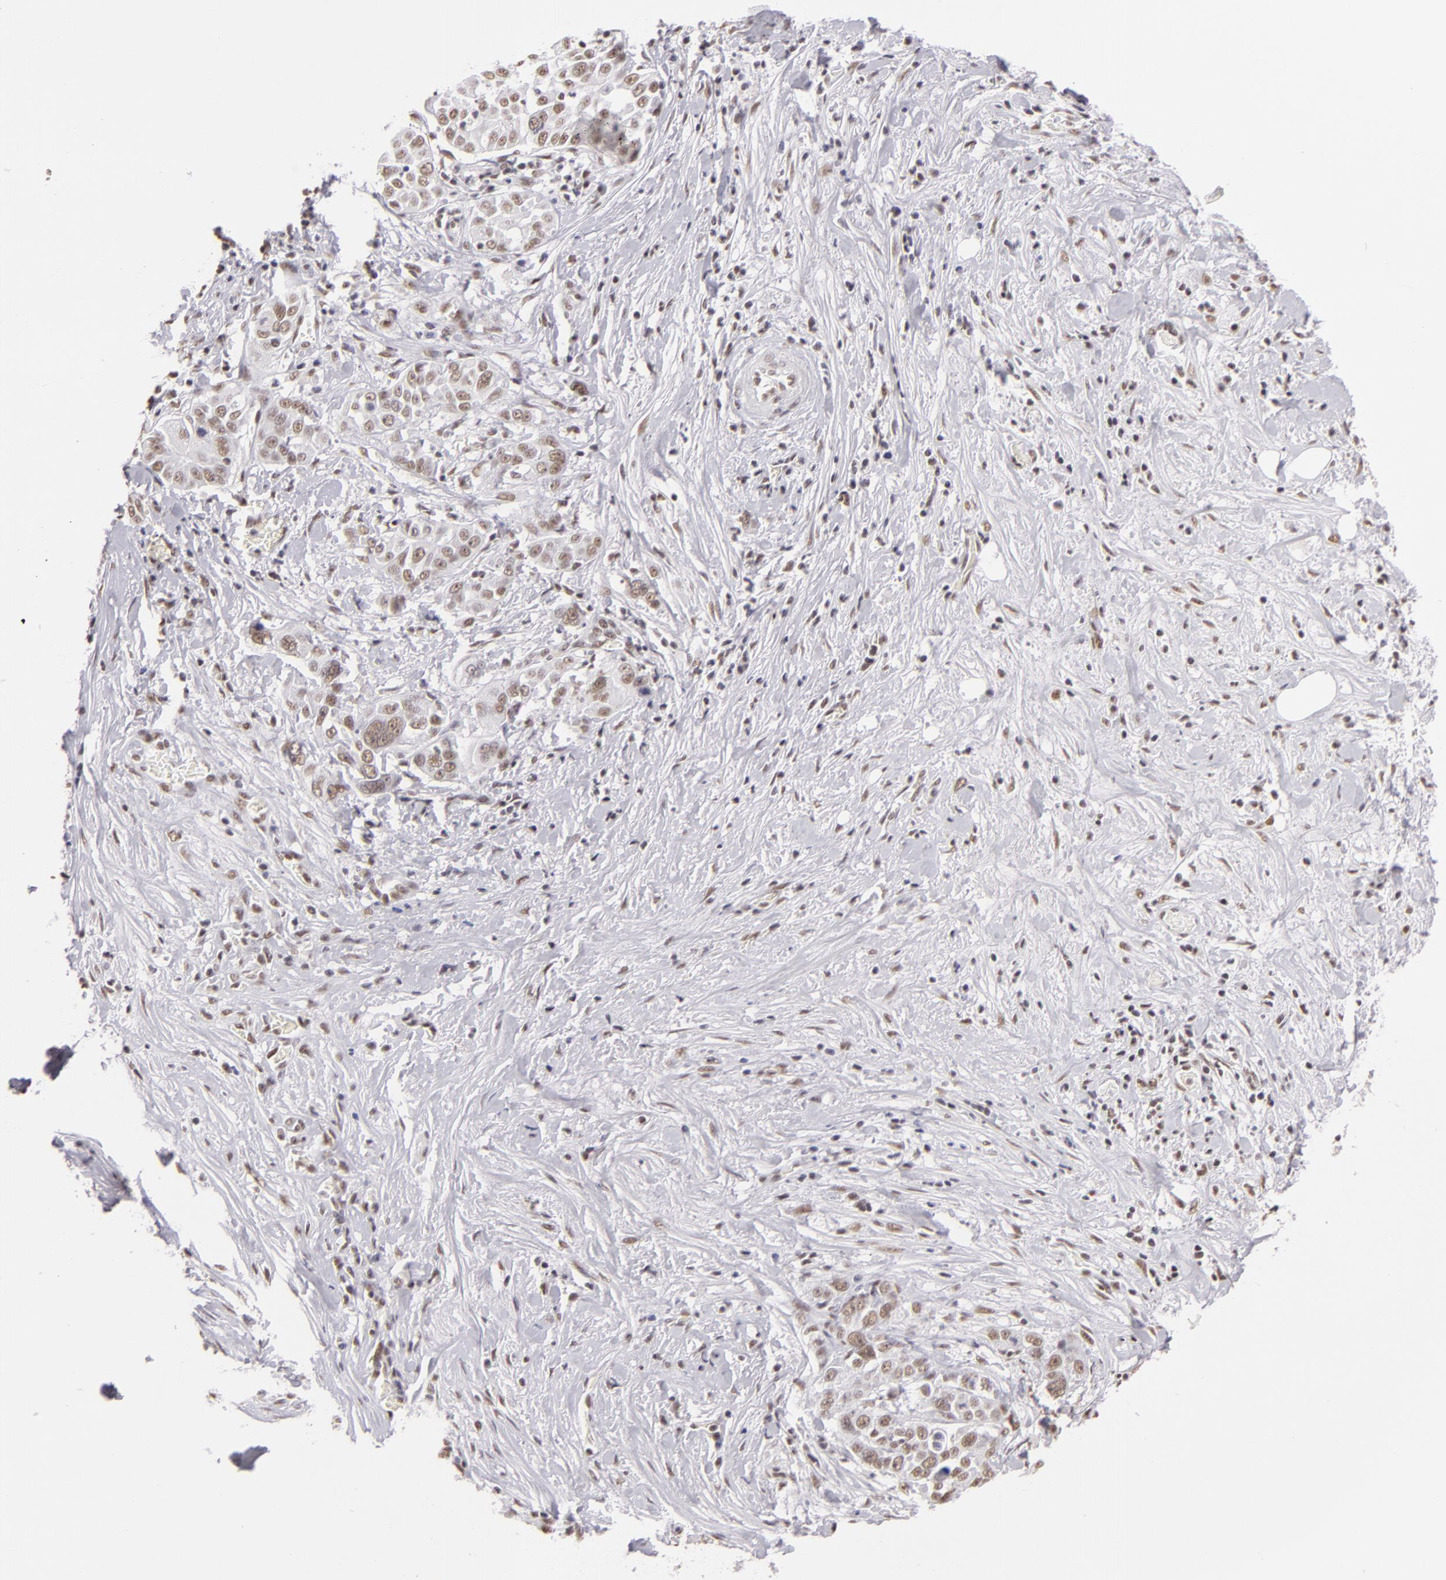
{"staining": {"intensity": "weak", "quantity": ">75%", "location": "nuclear"}, "tissue": "pancreatic cancer", "cell_type": "Tumor cells", "image_type": "cancer", "snomed": [{"axis": "morphology", "description": "Adenocarcinoma, NOS"}, {"axis": "topography", "description": "Pancreas"}], "caption": "Pancreatic adenocarcinoma tissue displays weak nuclear expression in approximately >75% of tumor cells, visualized by immunohistochemistry. The staining was performed using DAB, with brown indicating positive protein expression. Nuclei are stained blue with hematoxylin.", "gene": "INTS6", "patient": {"sex": "female", "age": 52}}